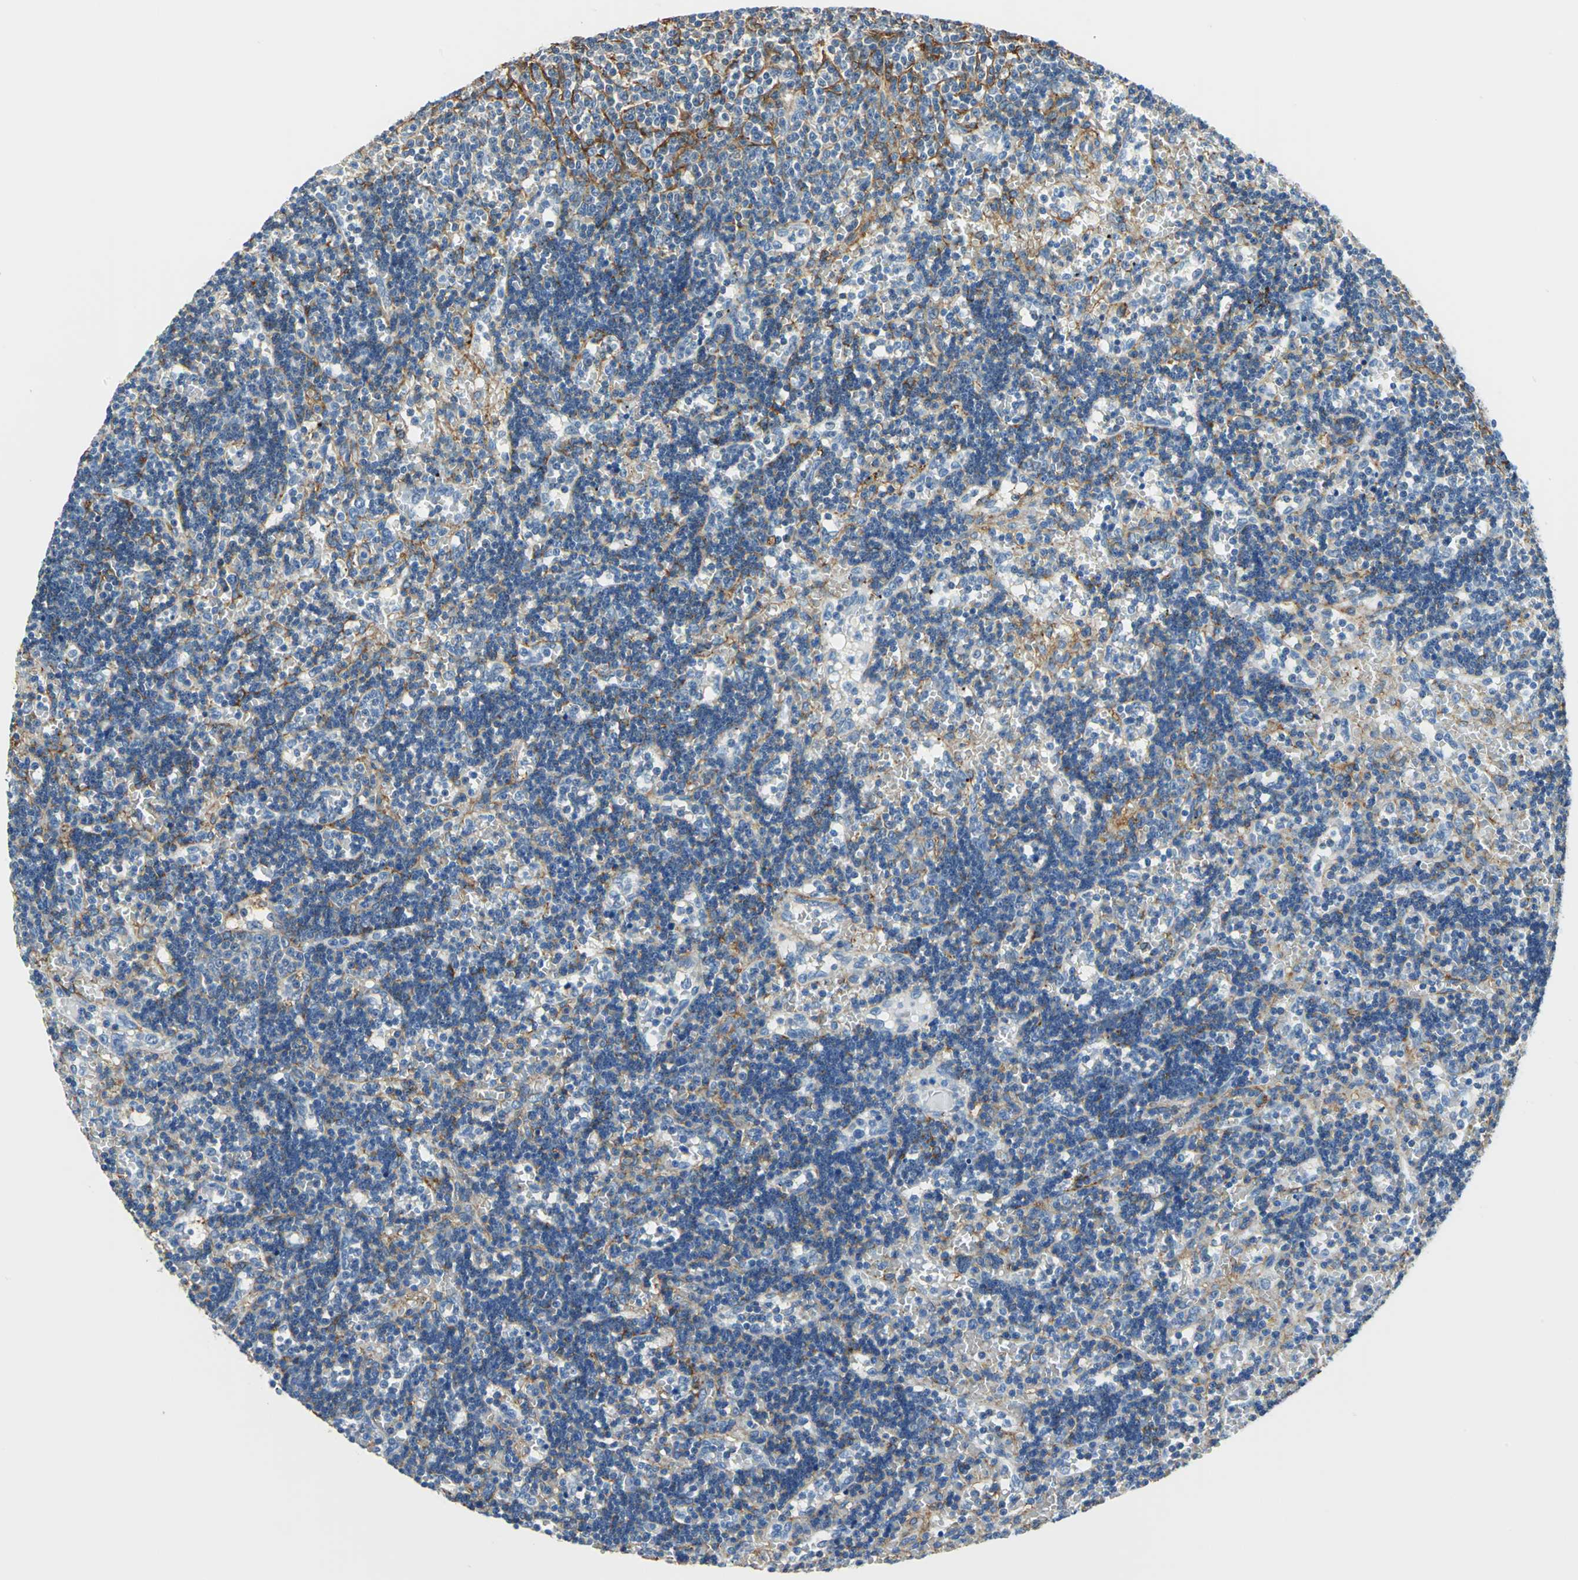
{"staining": {"intensity": "negative", "quantity": "none", "location": "none"}, "tissue": "lymphoma", "cell_type": "Tumor cells", "image_type": "cancer", "snomed": [{"axis": "morphology", "description": "Malignant lymphoma, non-Hodgkin's type, Low grade"}, {"axis": "topography", "description": "Spleen"}], "caption": "Low-grade malignant lymphoma, non-Hodgkin's type stained for a protein using IHC shows no expression tumor cells.", "gene": "AKAP12", "patient": {"sex": "male", "age": 60}}